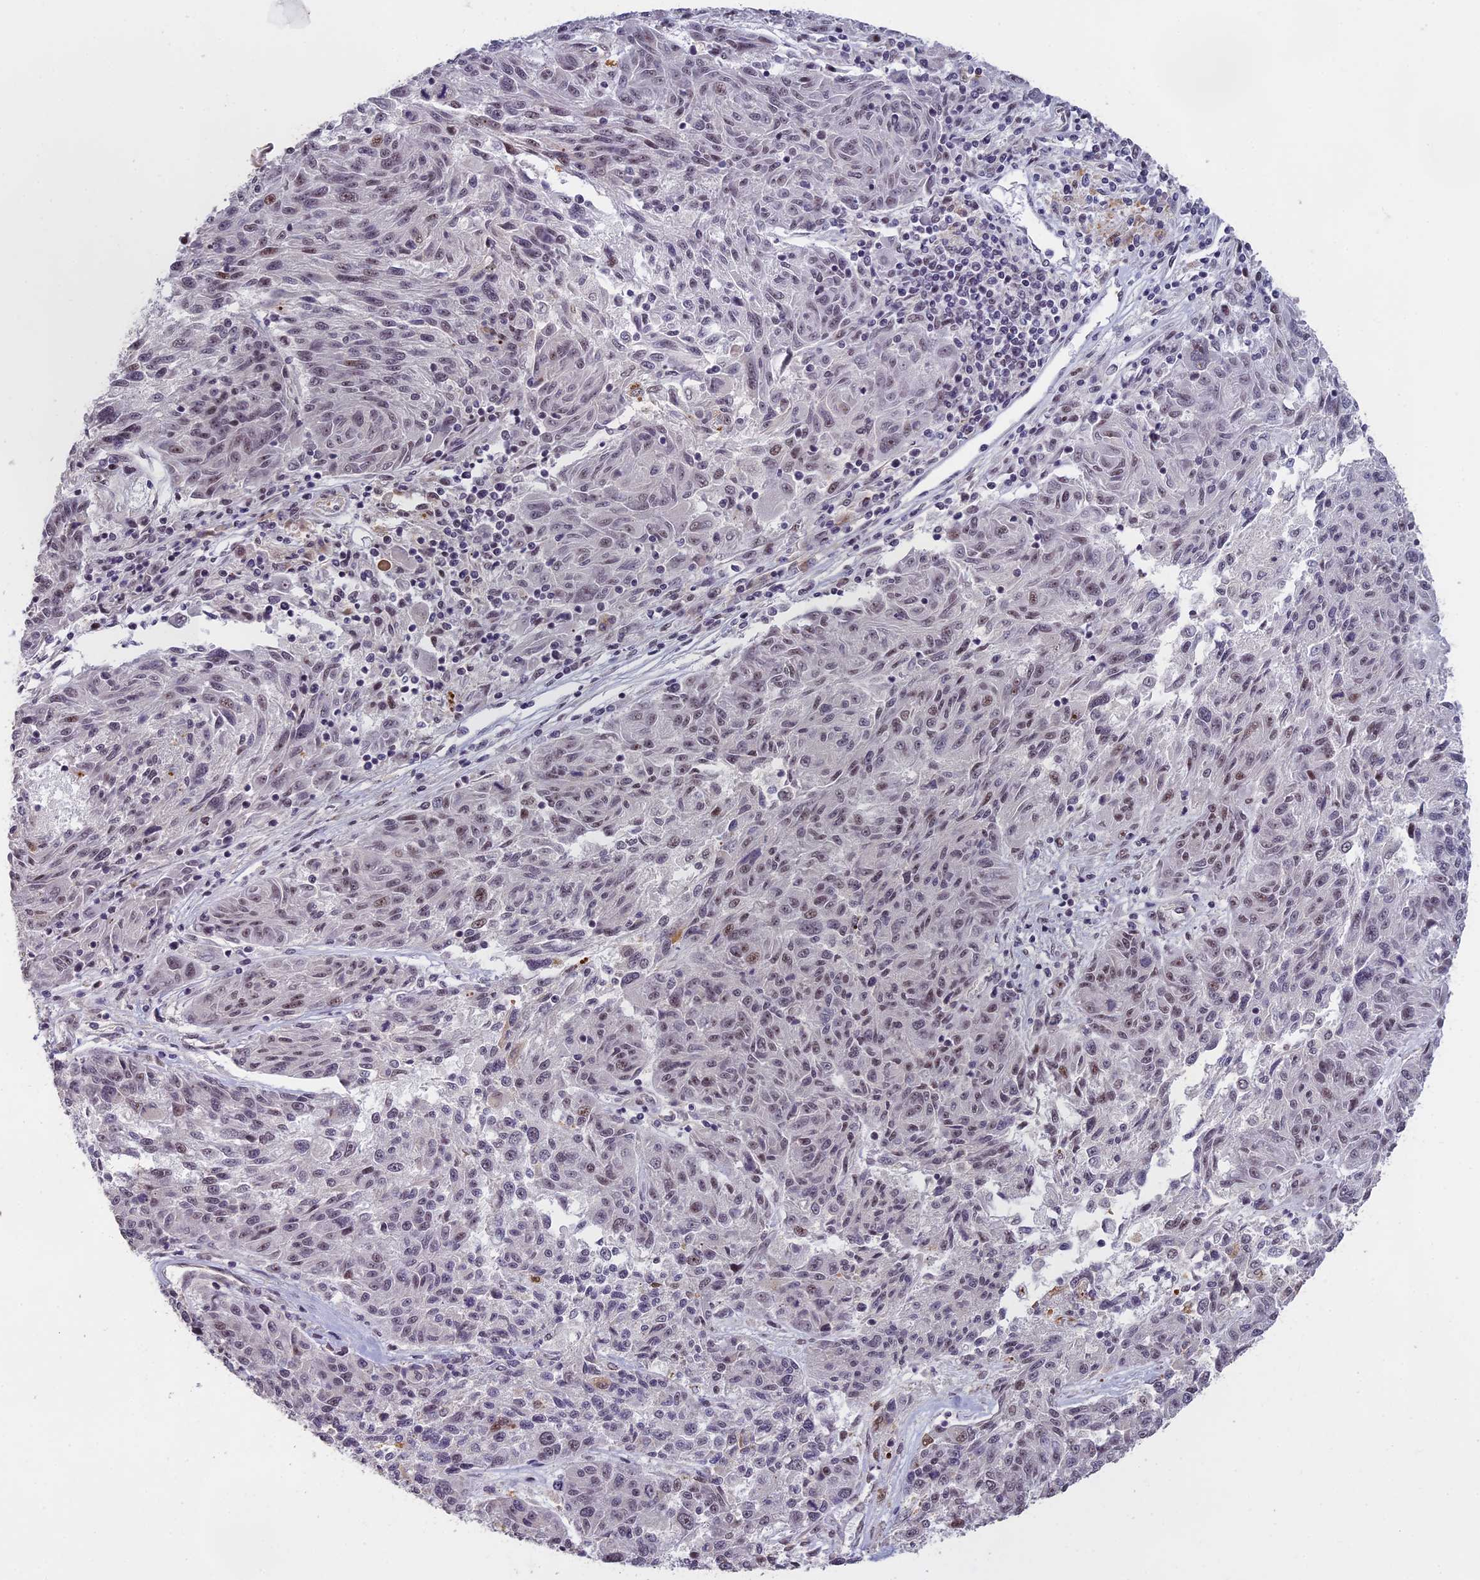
{"staining": {"intensity": "weak", "quantity": "<25%", "location": "nuclear"}, "tissue": "melanoma", "cell_type": "Tumor cells", "image_type": "cancer", "snomed": [{"axis": "morphology", "description": "Malignant melanoma, NOS"}, {"axis": "topography", "description": "Skin"}], "caption": "IHC of melanoma exhibits no expression in tumor cells.", "gene": "MORF4L1", "patient": {"sex": "male", "age": 53}}